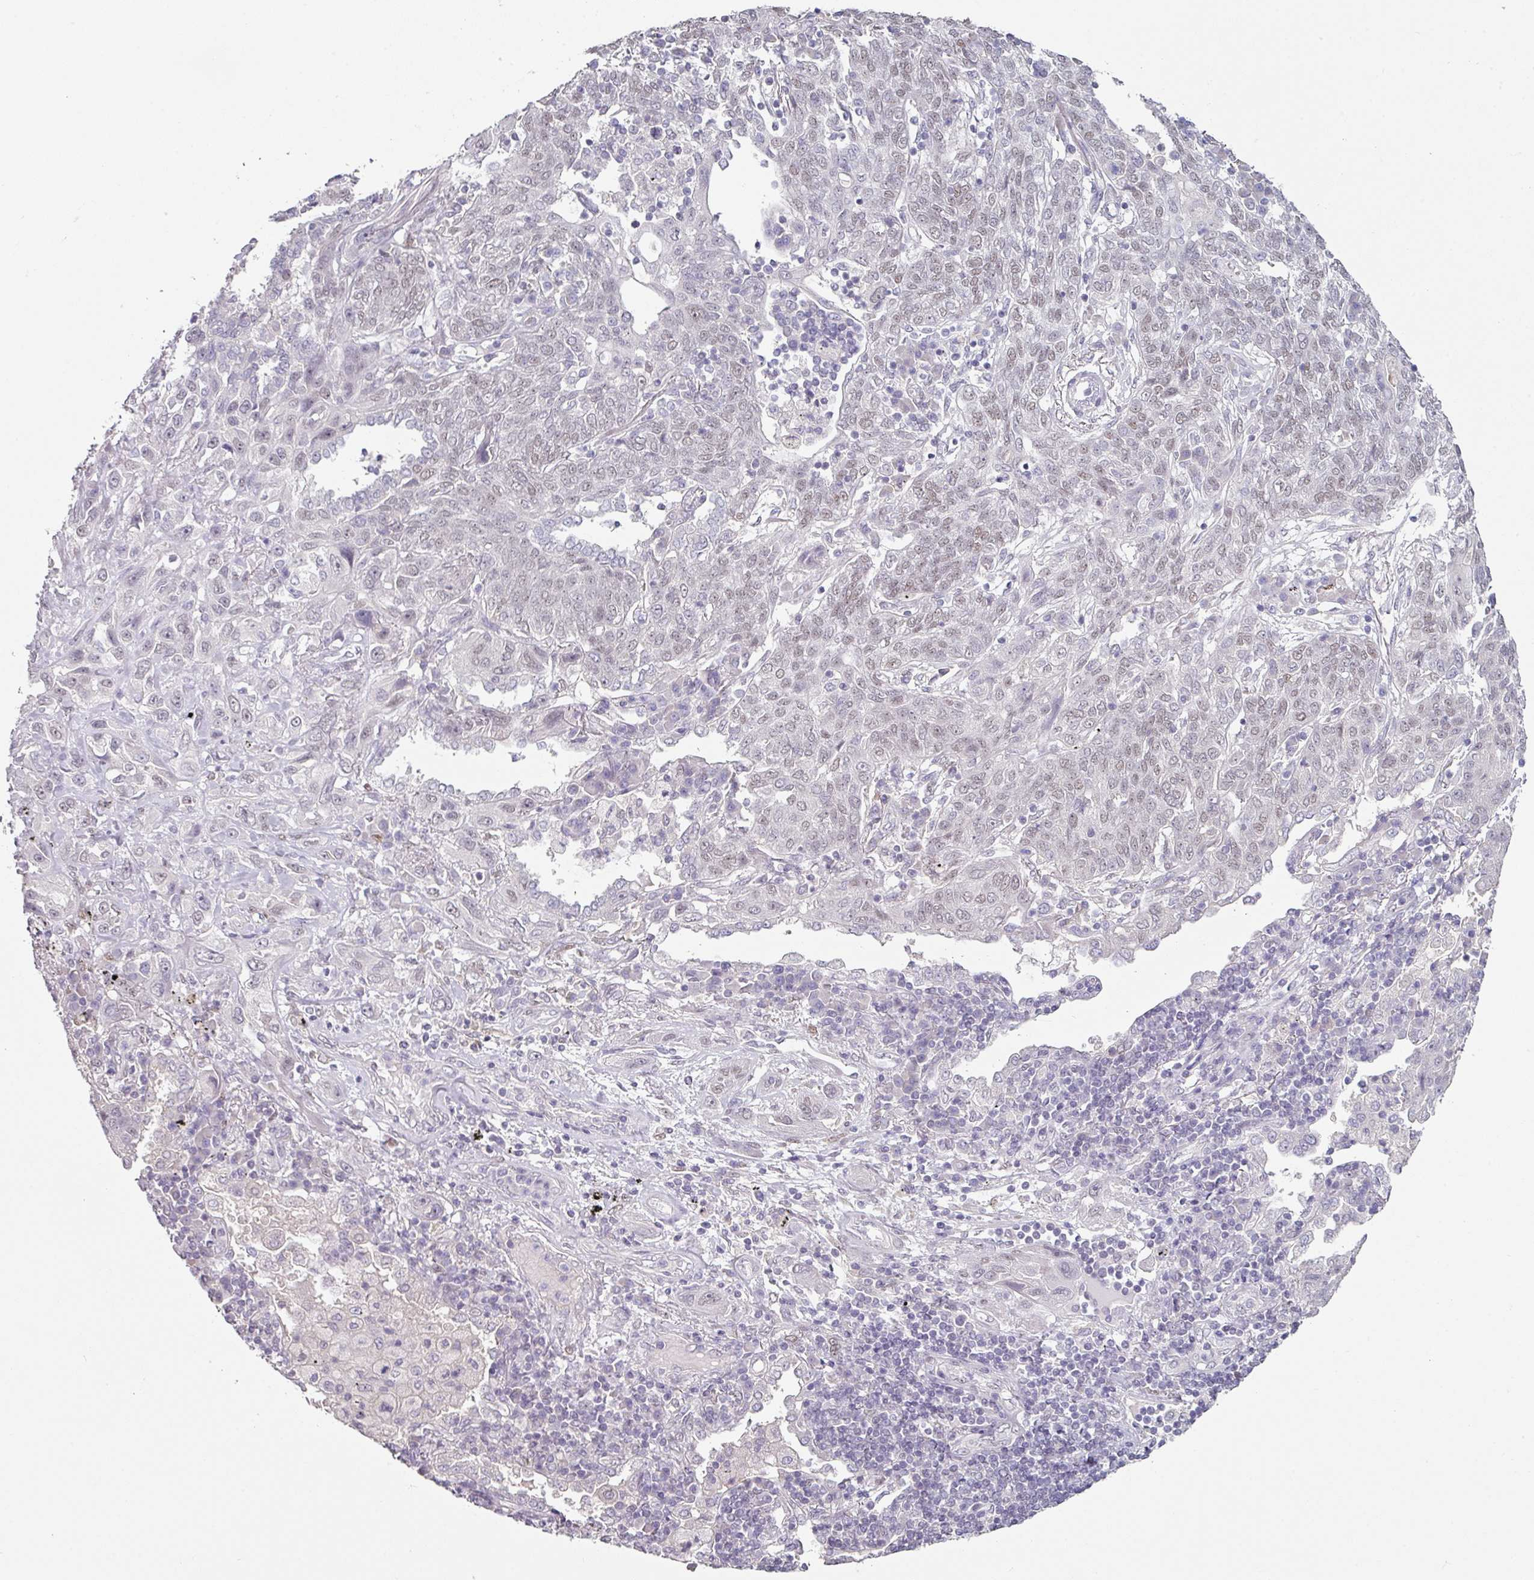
{"staining": {"intensity": "weak", "quantity": ">75%", "location": "nuclear"}, "tissue": "lung cancer", "cell_type": "Tumor cells", "image_type": "cancer", "snomed": [{"axis": "morphology", "description": "Squamous cell carcinoma, NOS"}, {"axis": "topography", "description": "Lung"}], "caption": "There is low levels of weak nuclear positivity in tumor cells of lung squamous cell carcinoma, as demonstrated by immunohistochemical staining (brown color).", "gene": "ELK1", "patient": {"sex": "female", "age": 70}}